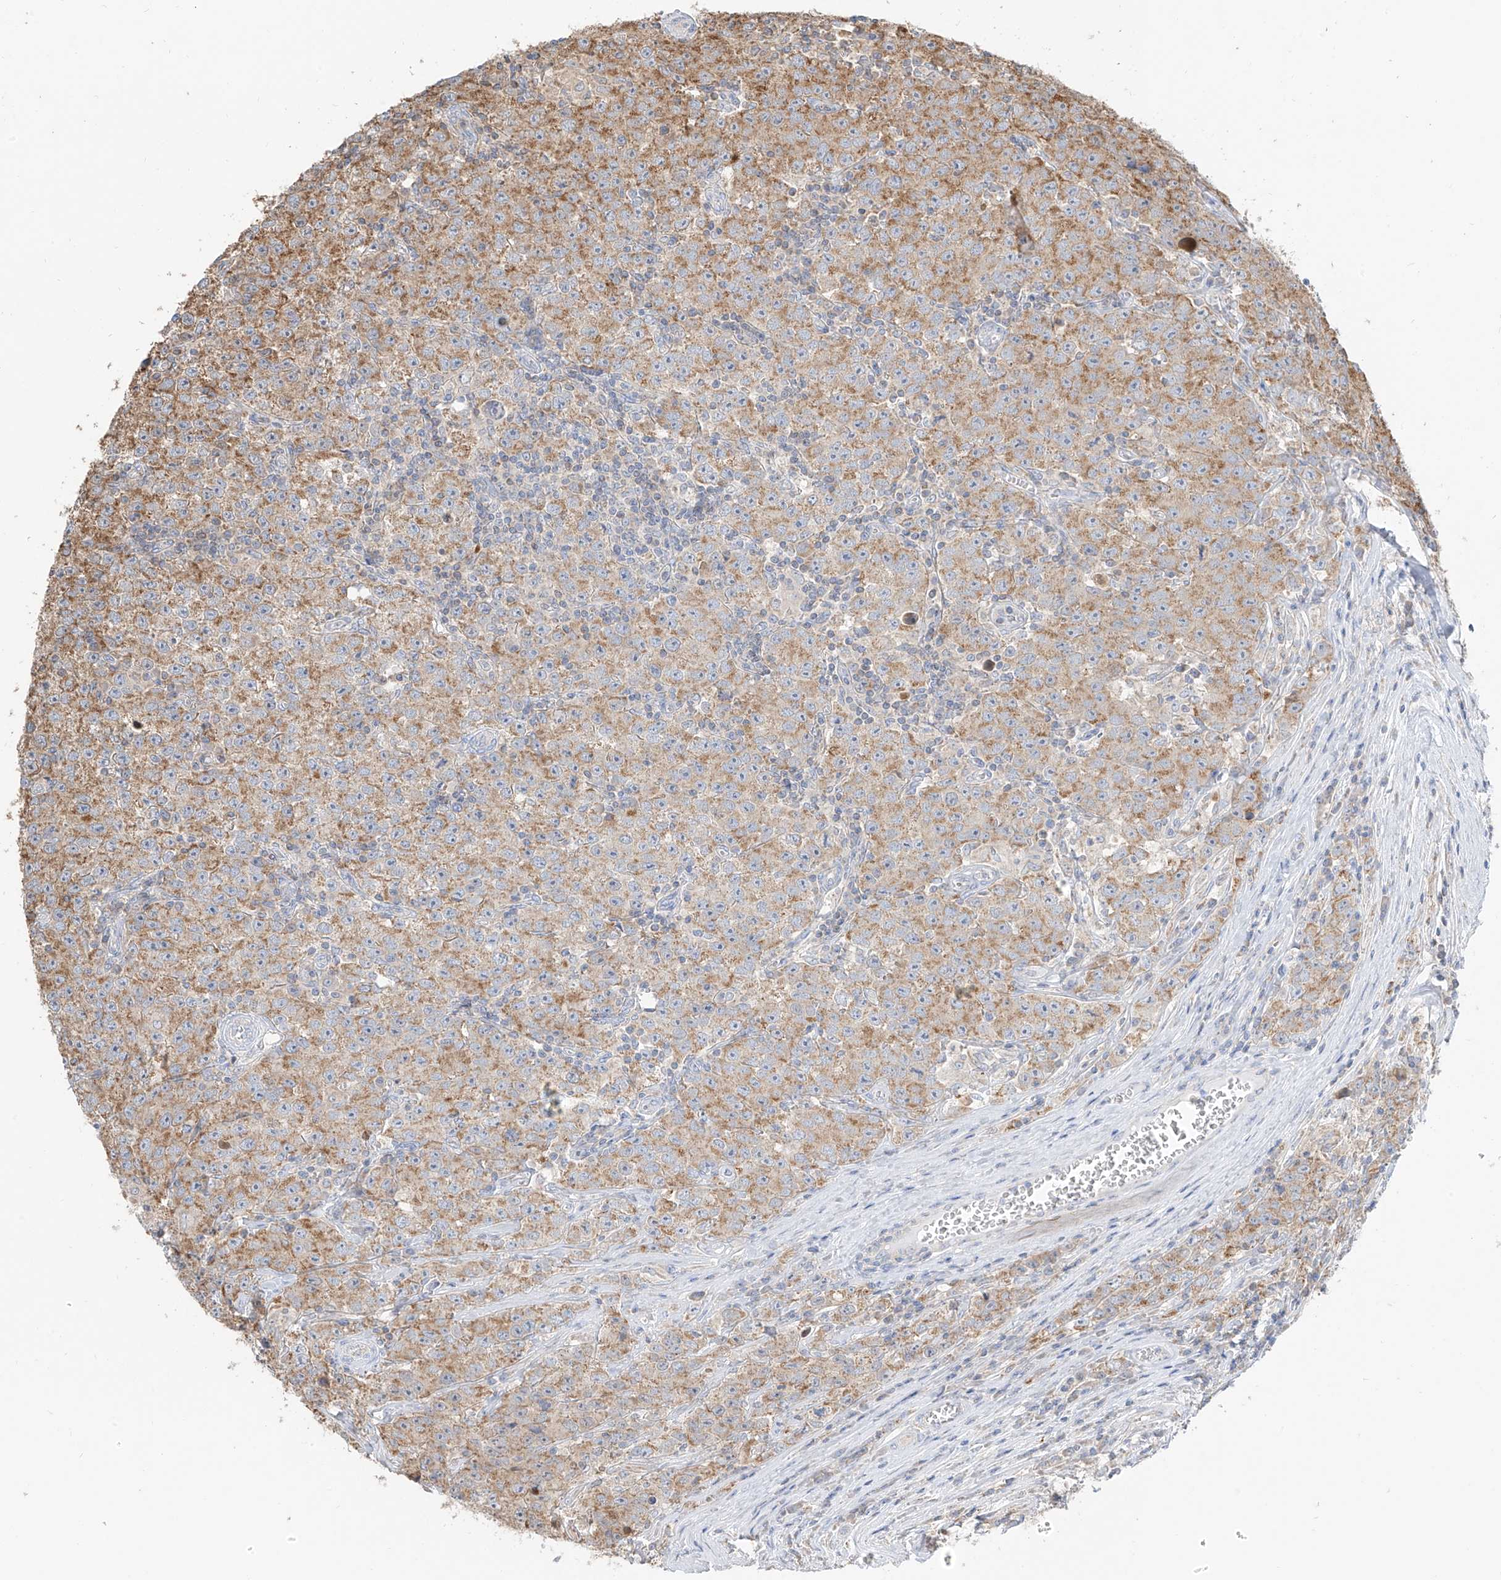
{"staining": {"intensity": "moderate", "quantity": "25%-75%", "location": "cytoplasmic/membranous"}, "tissue": "testis cancer", "cell_type": "Tumor cells", "image_type": "cancer", "snomed": [{"axis": "morphology", "description": "Seminoma, NOS"}, {"axis": "morphology", "description": "Carcinoma, Embryonal, NOS"}, {"axis": "topography", "description": "Testis"}], "caption": "A histopathology image of human embryonal carcinoma (testis) stained for a protein displays moderate cytoplasmic/membranous brown staining in tumor cells. (brown staining indicates protein expression, while blue staining denotes nuclei).", "gene": "ETHE1", "patient": {"sex": "male", "age": 43}}